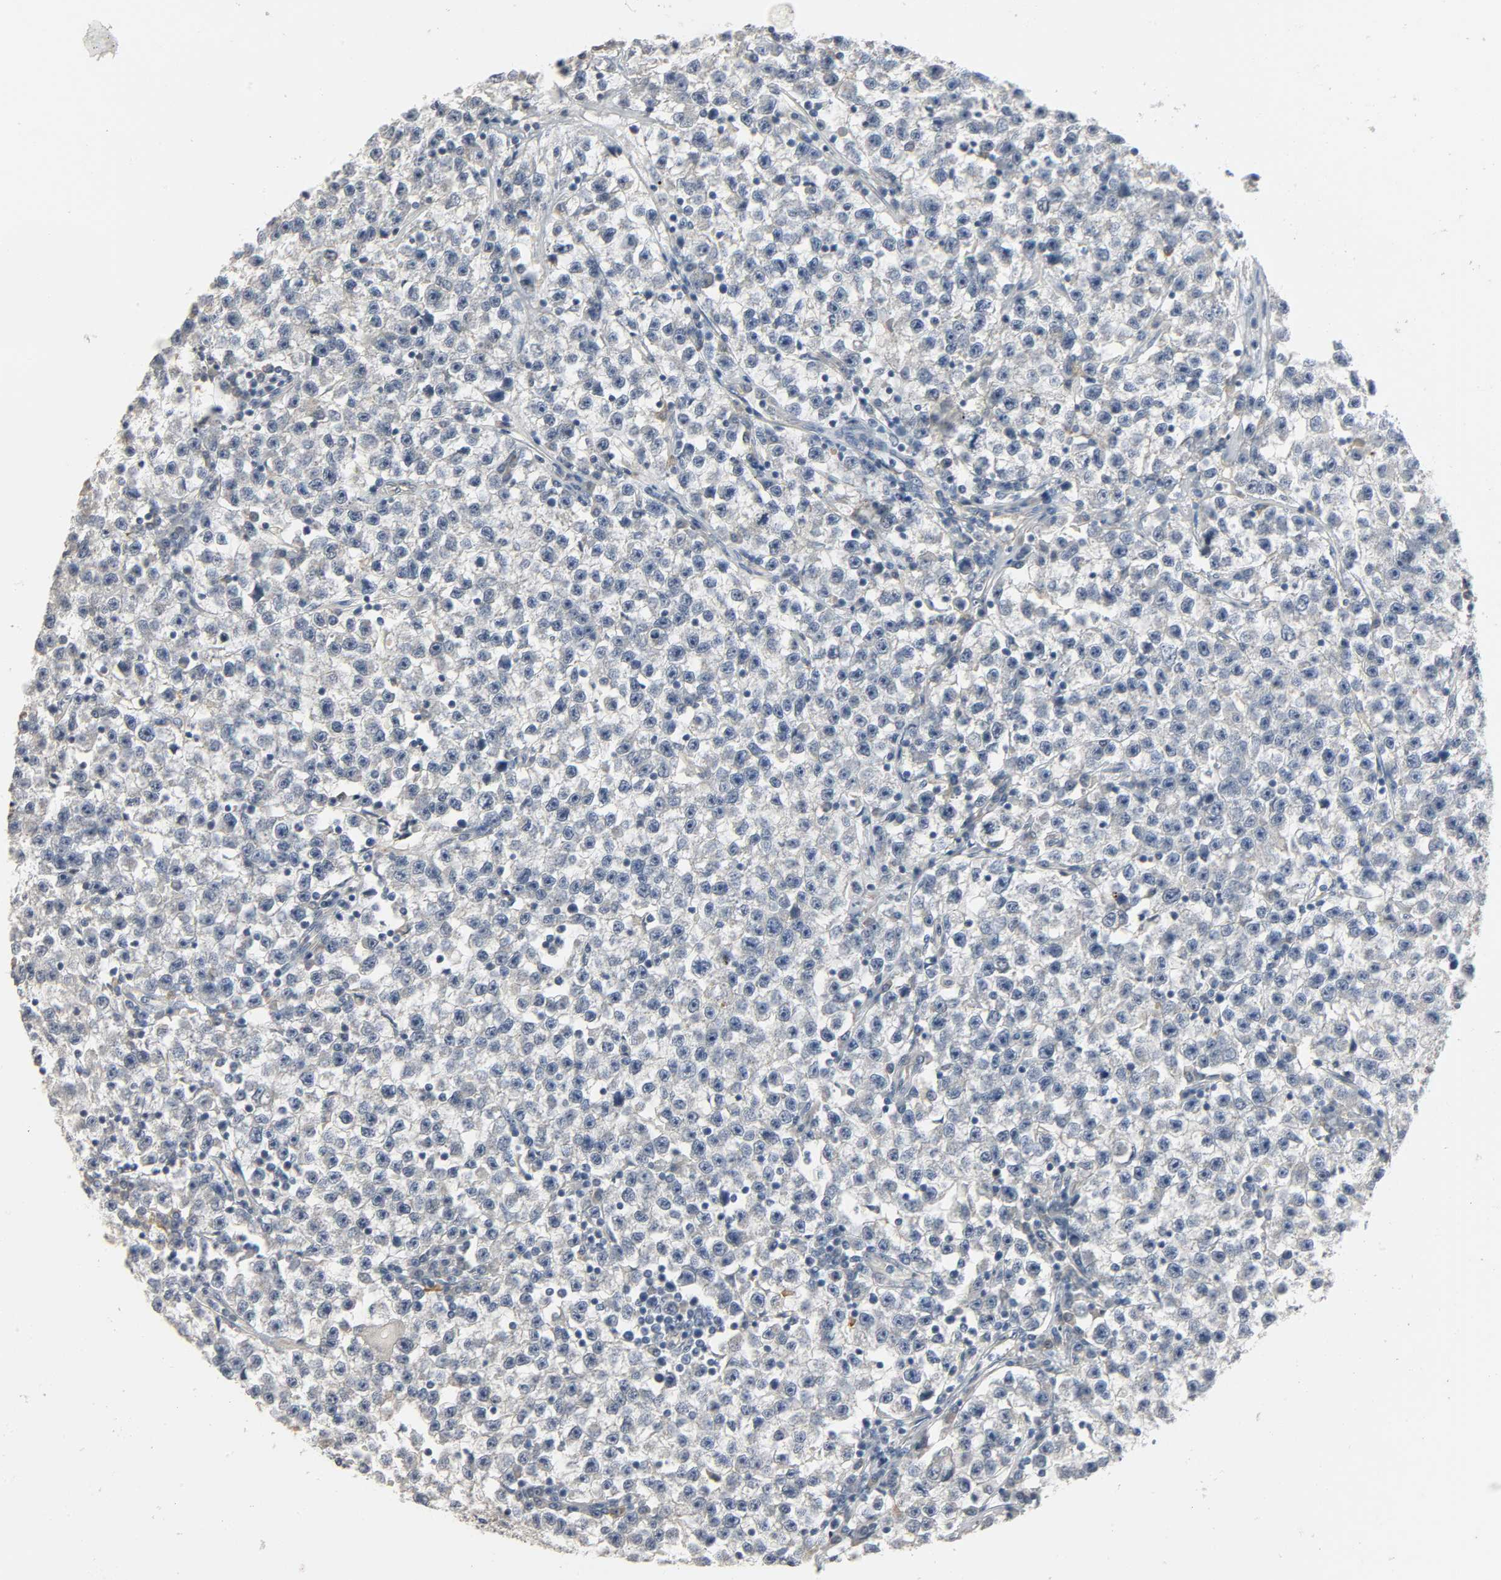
{"staining": {"intensity": "negative", "quantity": "none", "location": "none"}, "tissue": "testis cancer", "cell_type": "Tumor cells", "image_type": "cancer", "snomed": [{"axis": "morphology", "description": "Seminoma, NOS"}, {"axis": "topography", "description": "Testis"}], "caption": "IHC of human testis cancer reveals no positivity in tumor cells. (DAB (3,3'-diaminobenzidine) IHC, high magnification).", "gene": "LIMCH1", "patient": {"sex": "male", "age": 22}}